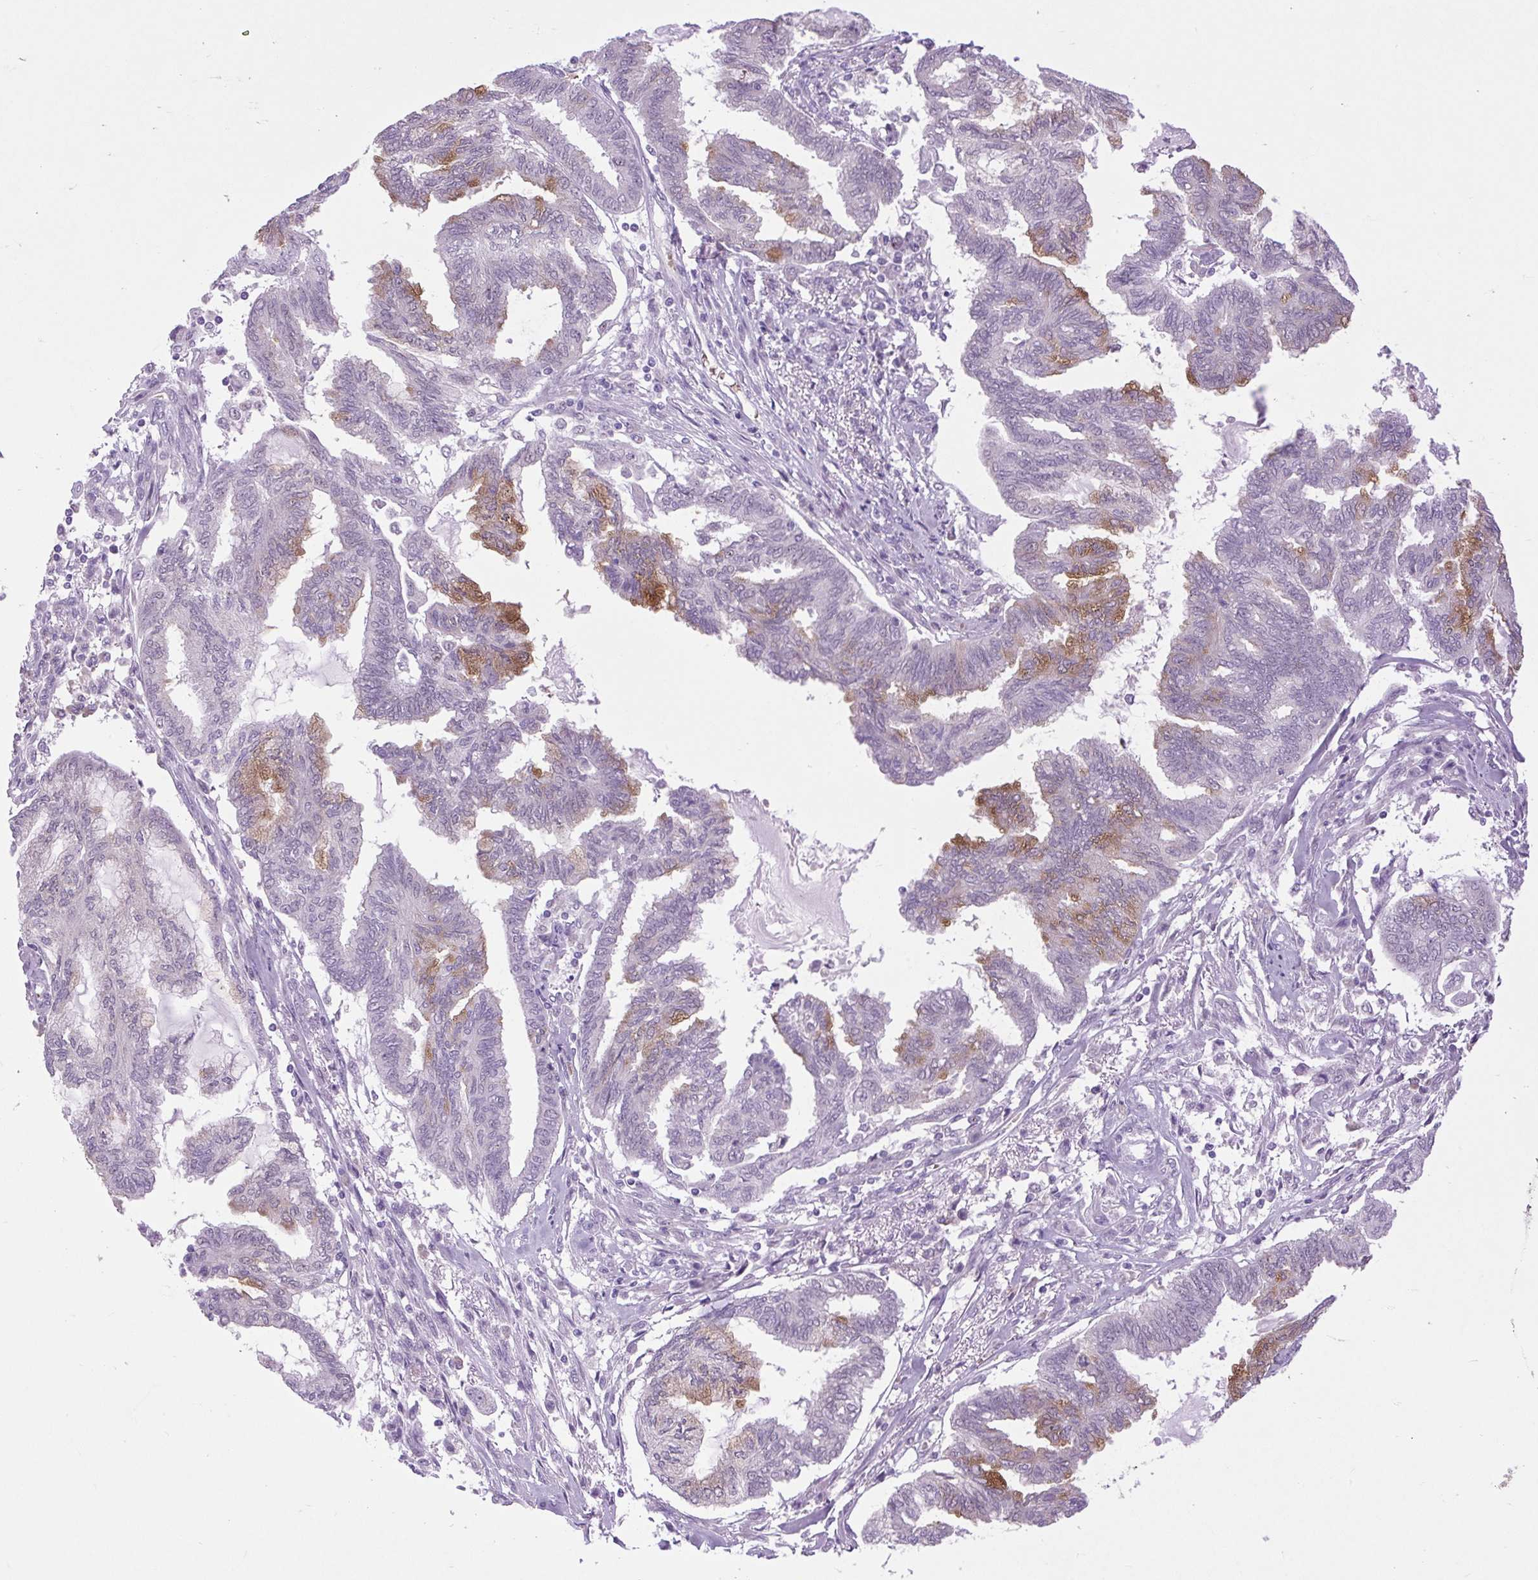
{"staining": {"intensity": "moderate", "quantity": "25%-75%", "location": "cytoplasmic/membranous"}, "tissue": "endometrial cancer", "cell_type": "Tumor cells", "image_type": "cancer", "snomed": [{"axis": "morphology", "description": "Adenocarcinoma, NOS"}, {"axis": "topography", "description": "Endometrium"}], "caption": "IHC (DAB) staining of human adenocarcinoma (endometrial) reveals moderate cytoplasmic/membranous protein staining in approximately 25%-75% of tumor cells.", "gene": "SCO2", "patient": {"sex": "female", "age": 86}}